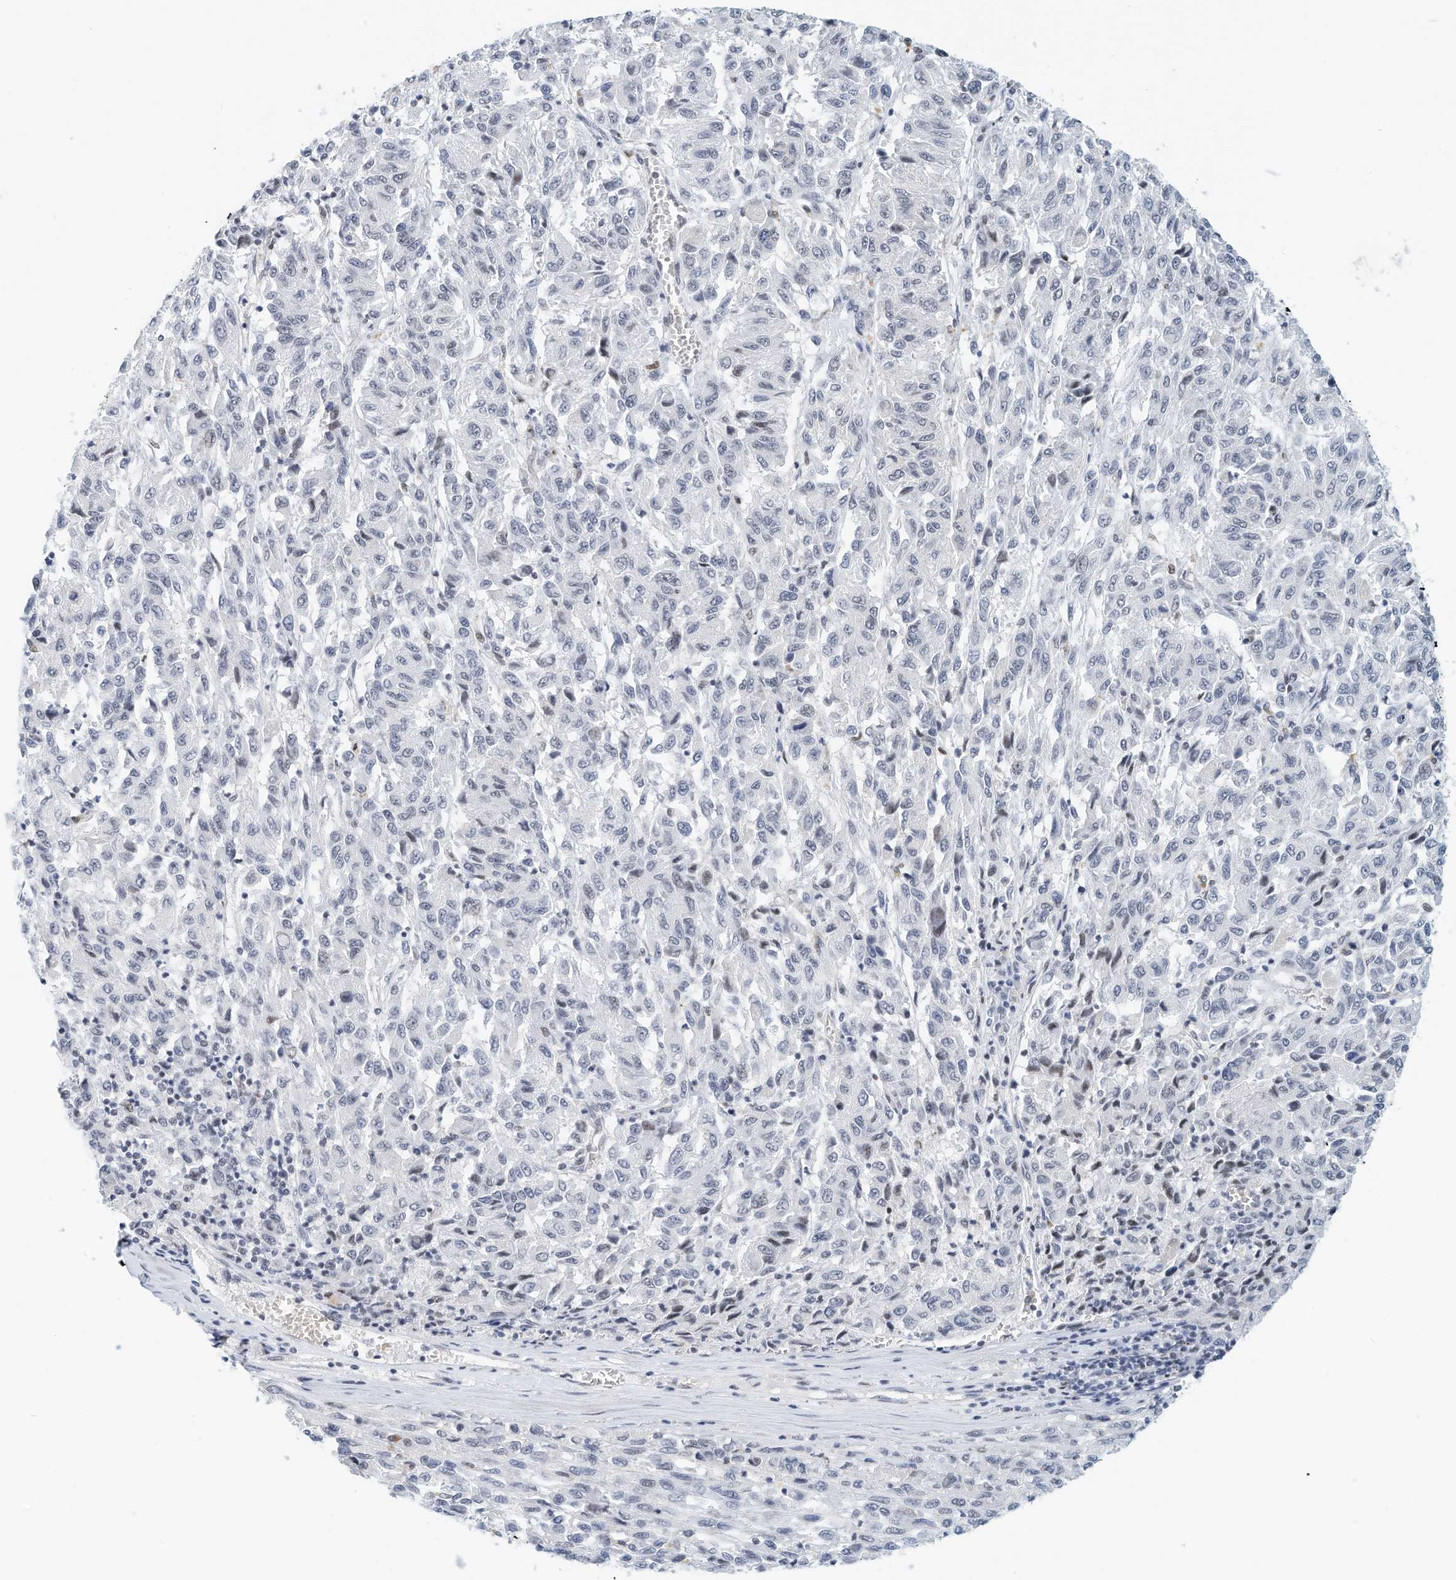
{"staining": {"intensity": "negative", "quantity": "none", "location": "none"}, "tissue": "melanoma", "cell_type": "Tumor cells", "image_type": "cancer", "snomed": [{"axis": "morphology", "description": "Malignant melanoma, Metastatic site"}, {"axis": "topography", "description": "Lung"}], "caption": "Photomicrograph shows no significant protein expression in tumor cells of melanoma. (DAB (3,3'-diaminobenzidine) immunohistochemistry, high magnification).", "gene": "ARHGAP28", "patient": {"sex": "male", "age": 64}}